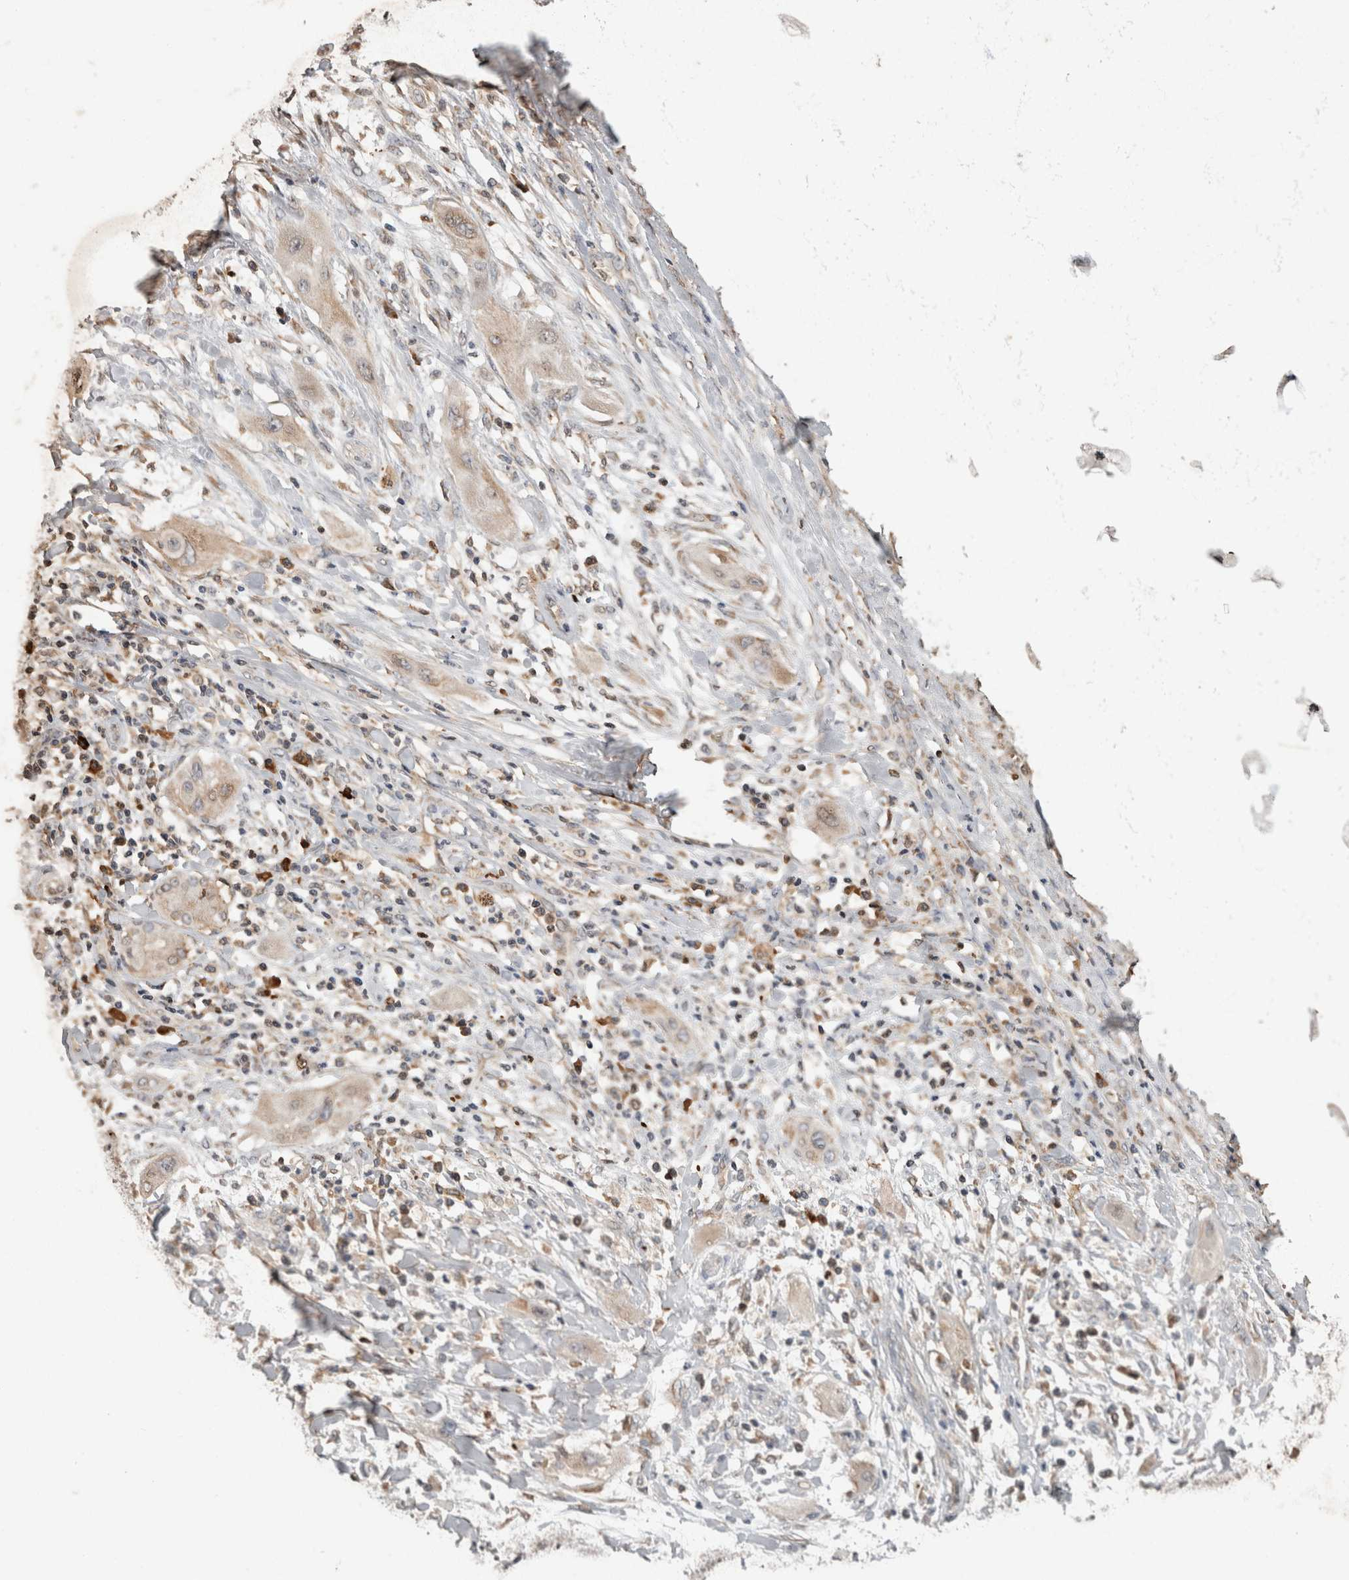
{"staining": {"intensity": "weak", "quantity": ">75%", "location": "cytoplasmic/membranous"}, "tissue": "lung cancer", "cell_type": "Tumor cells", "image_type": "cancer", "snomed": [{"axis": "morphology", "description": "Squamous cell carcinoma, NOS"}, {"axis": "topography", "description": "Lung"}], "caption": "Immunohistochemical staining of lung cancer exhibits weak cytoplasmic/membranous protein positivity in about >75% of tumor cells. Immunohistochemistry stains the protein of interest in brown and the nuclei are stained blue.", "gene": "ADGRL3", "patient": {"sex": "female", "age": 47}}